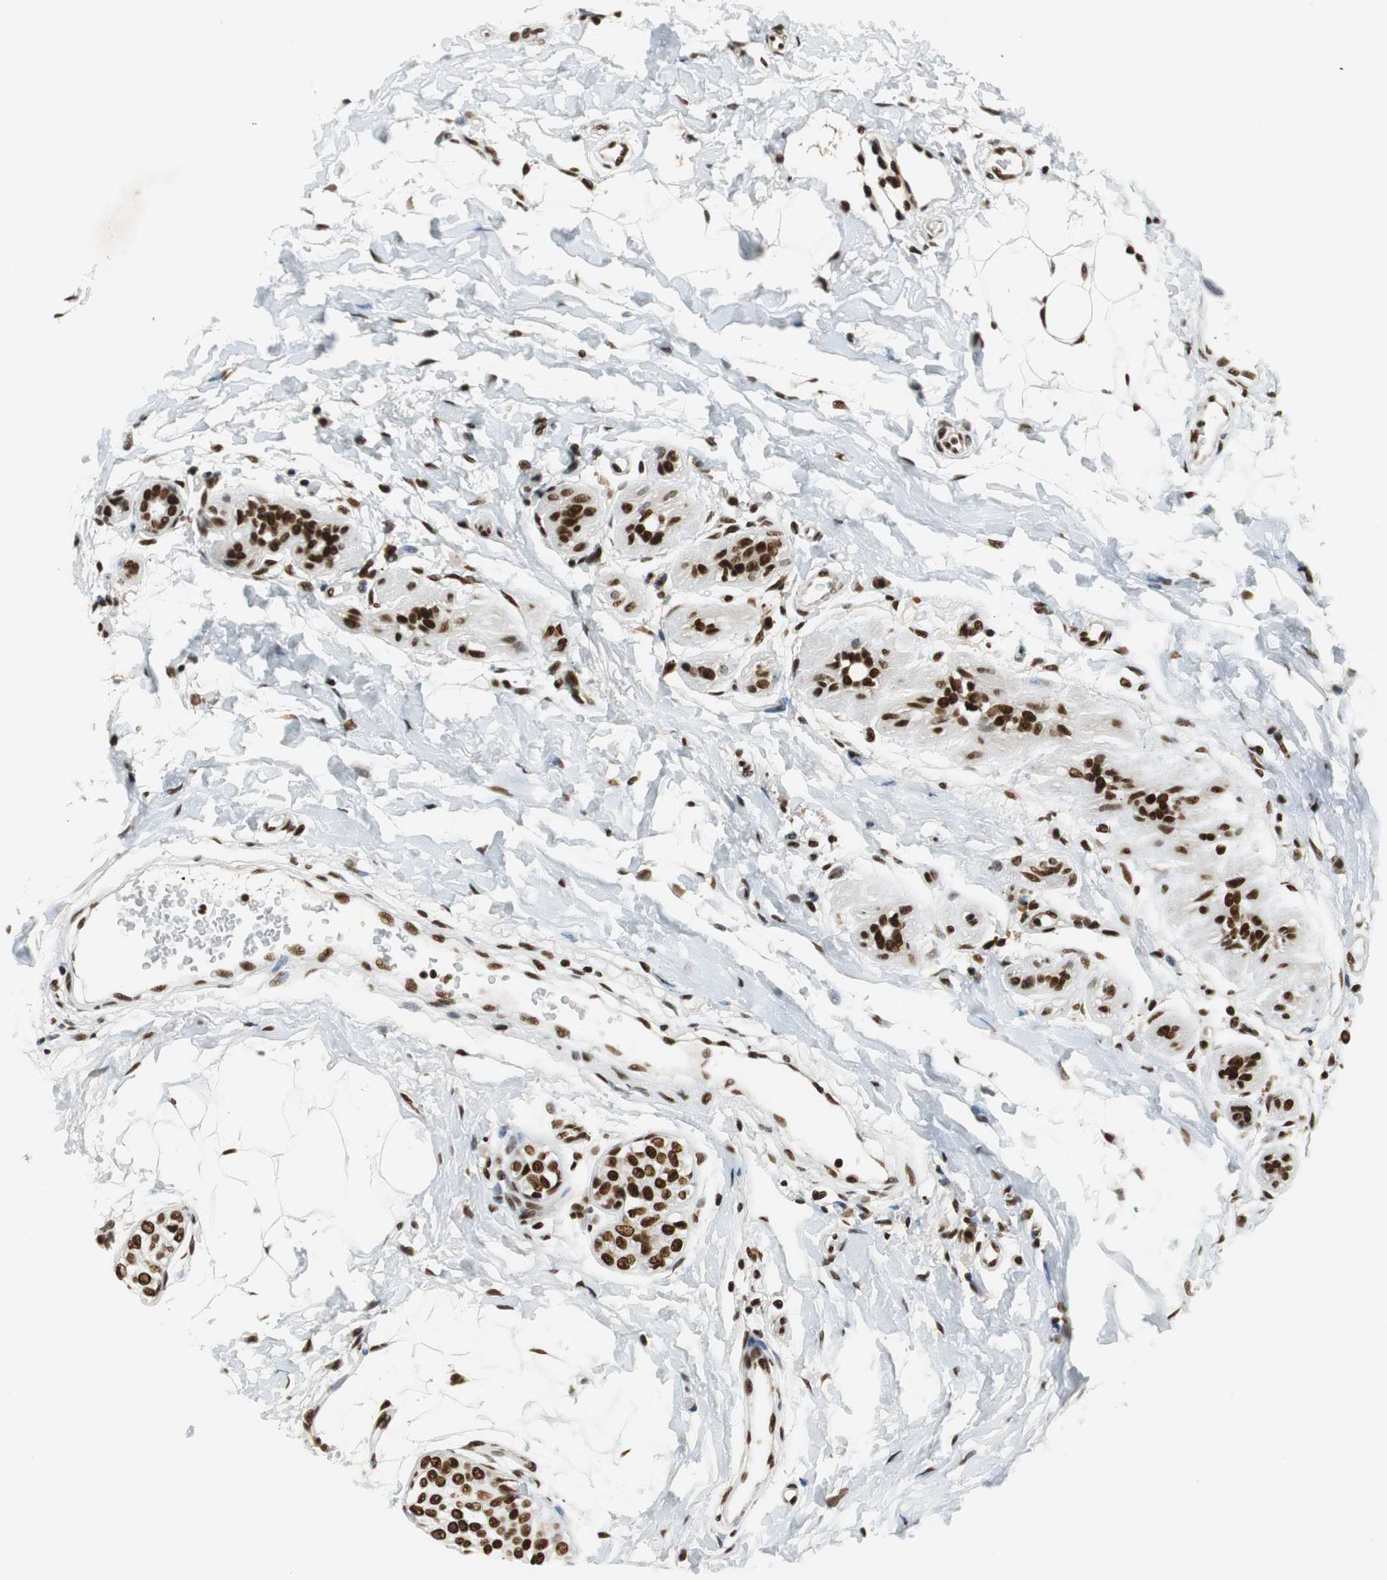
{"staining": {"intensity": "strong", "quantity": ">75%", "location": "nuclear"}, "tissue": "breast cancer", "cell_type": "Tumor cells", "image_type": "cancer", "snomed": [{"axis": "morphology", "description": "Lobular carcinoma, in situ"}, {"axis": "morphology", "description": "Lobular carcinoma"}, {"axis": "topography", "description": "Breast"}], "caption": "Immunohistochemistry (DAB (3,3'-diaminobenzidine)) staining of human breast cancer (lobular carcinoma) reveals strong nuclear protein staining in about >75% of tumor cells.", "gene": "PRKDC", "patient": {"sex": "female", "age": 41}}